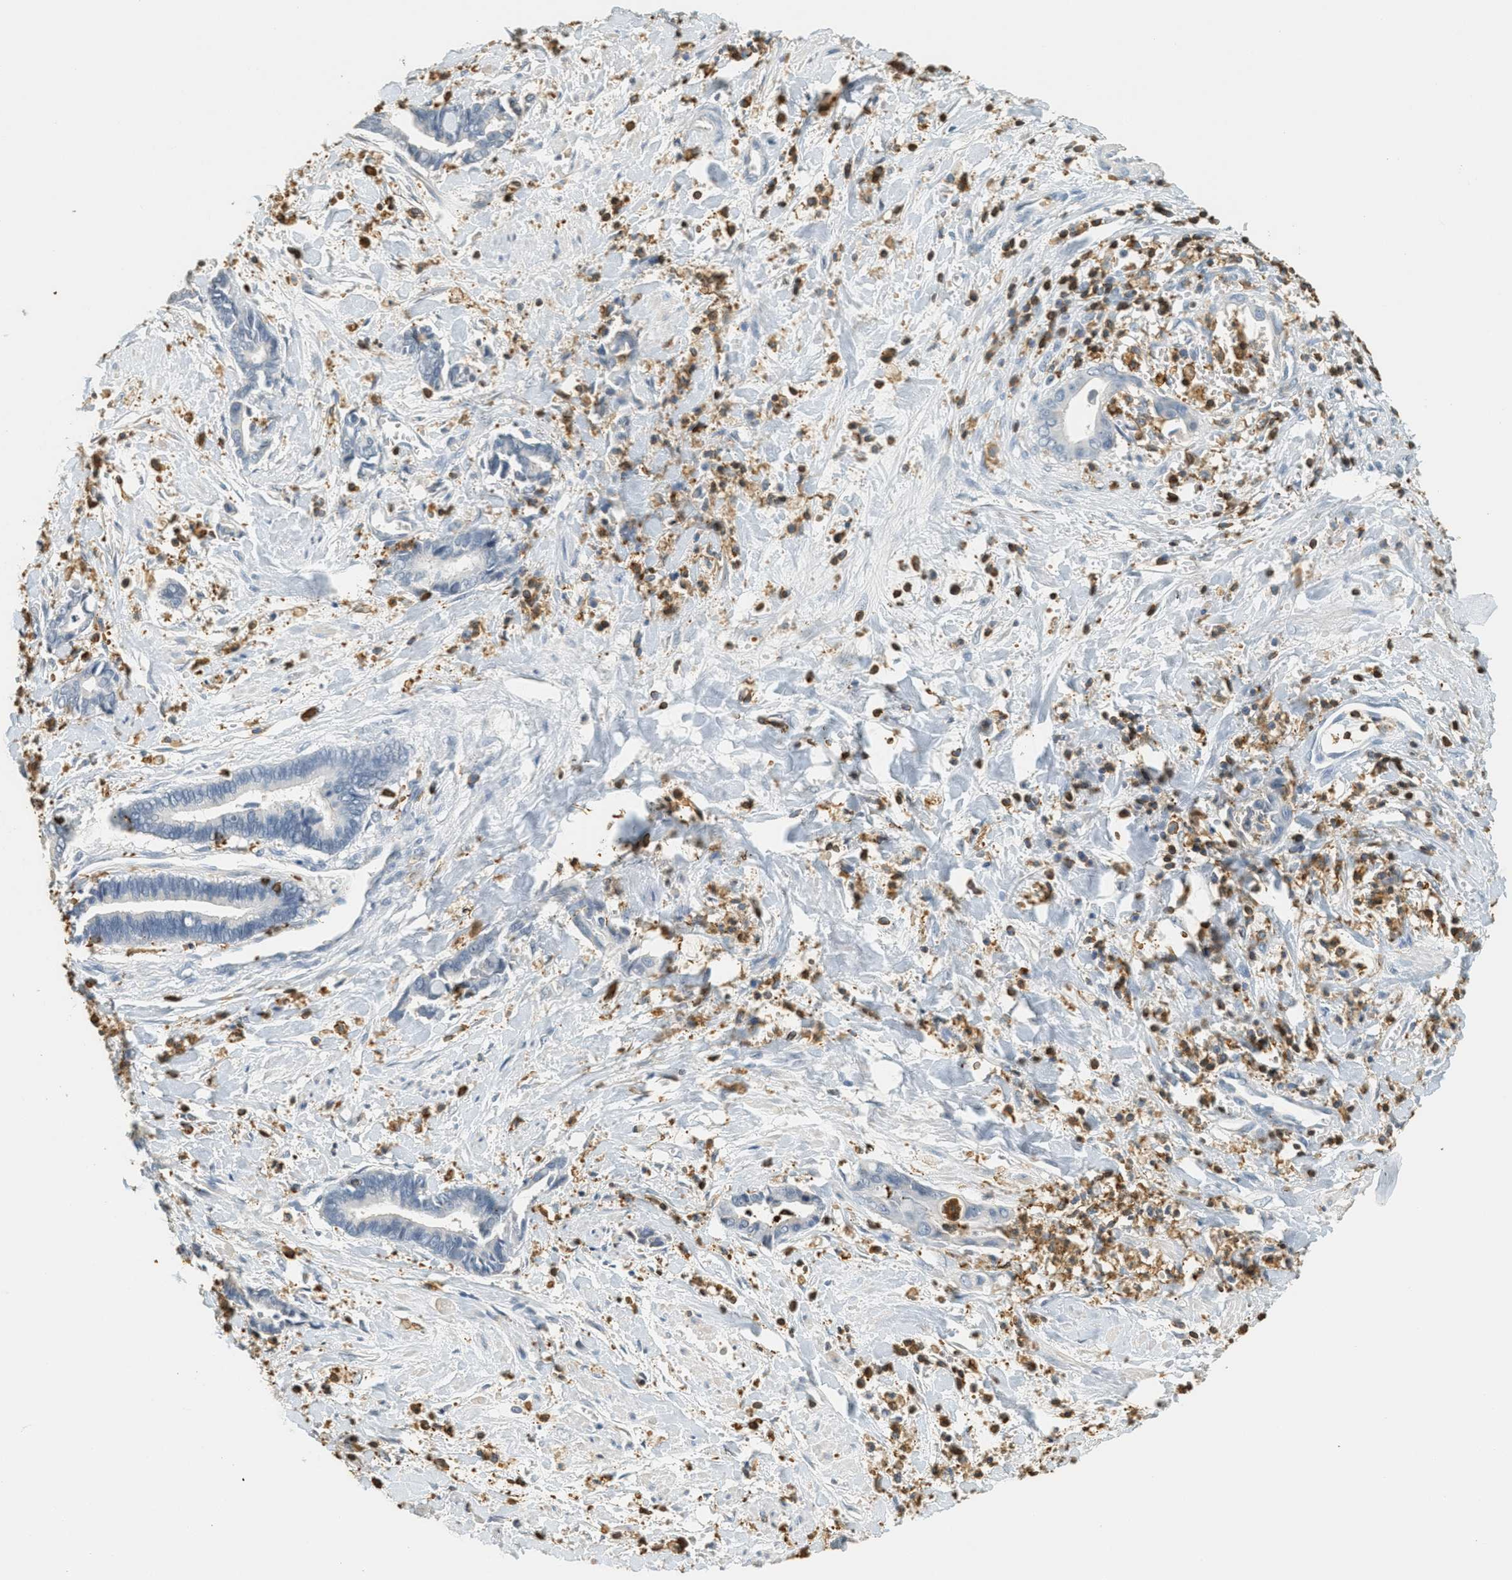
{"staining": {"intensity": "negative", "quantity": "none", "location": "none"}, "tissue": "cervical cancer", "cell_type": "Tumor cells", "image_type": "cancer", "snomed": [{"axis": "morphology", "description": "Adenocarcinoma, NOS"}, {"axis": "topography", "description": "Cervix"}], "caption": "The image shows no significant staining in tumor cells of cervical adenocarcinoma.", "gene": "LSP1", "patient": {"sex": "female", "age": 44}}